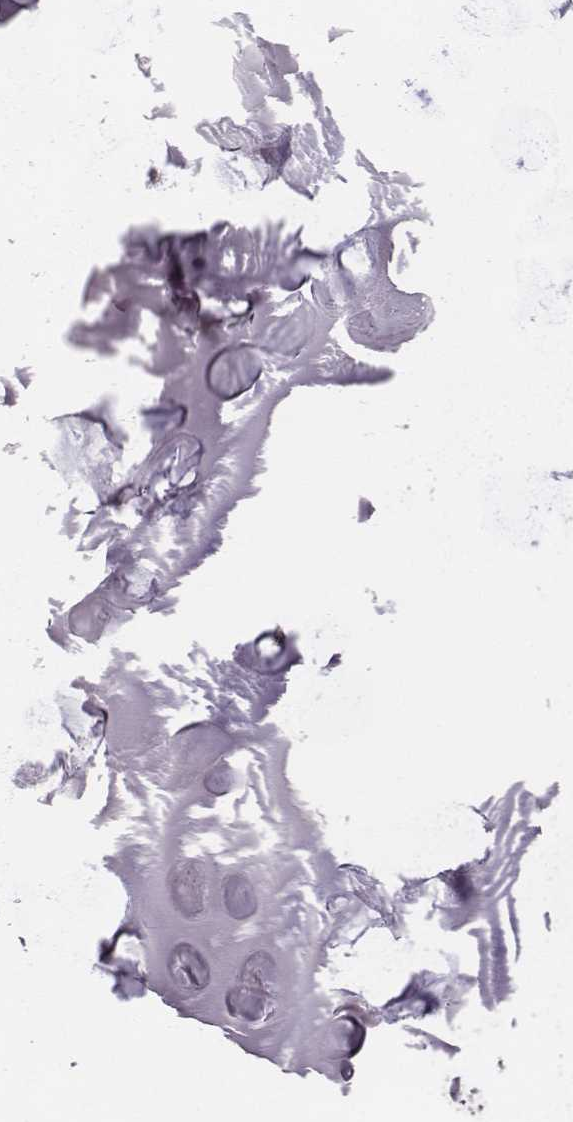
{"staining": {"intensity": "moderate", "quantity": "25%-75%", "location": "nuclear"}, "tissue": "soft tissue", "cell_type": "Chondrocytes", "image_type": "normal", "snomed": [{"axis": "morphology", "description": "Normal tissue, NOS"}, {"axis": "morphology", "description": "Squamous cell carcinoma, NOS"}, {"axis": "topography", "description": "Cartilage tissue"}, {"axis": "topography", "description": "Bronchus"}, {"axis": "topography", "description": "Lung"}], "caption": "IHC of benign soft tissue demonstrates medium levels of moderate nuclear expression in approximately 25%-75% of chondrocytes.", "gene": "VRK3", "patient": {"sex": "male", "age": 66}}